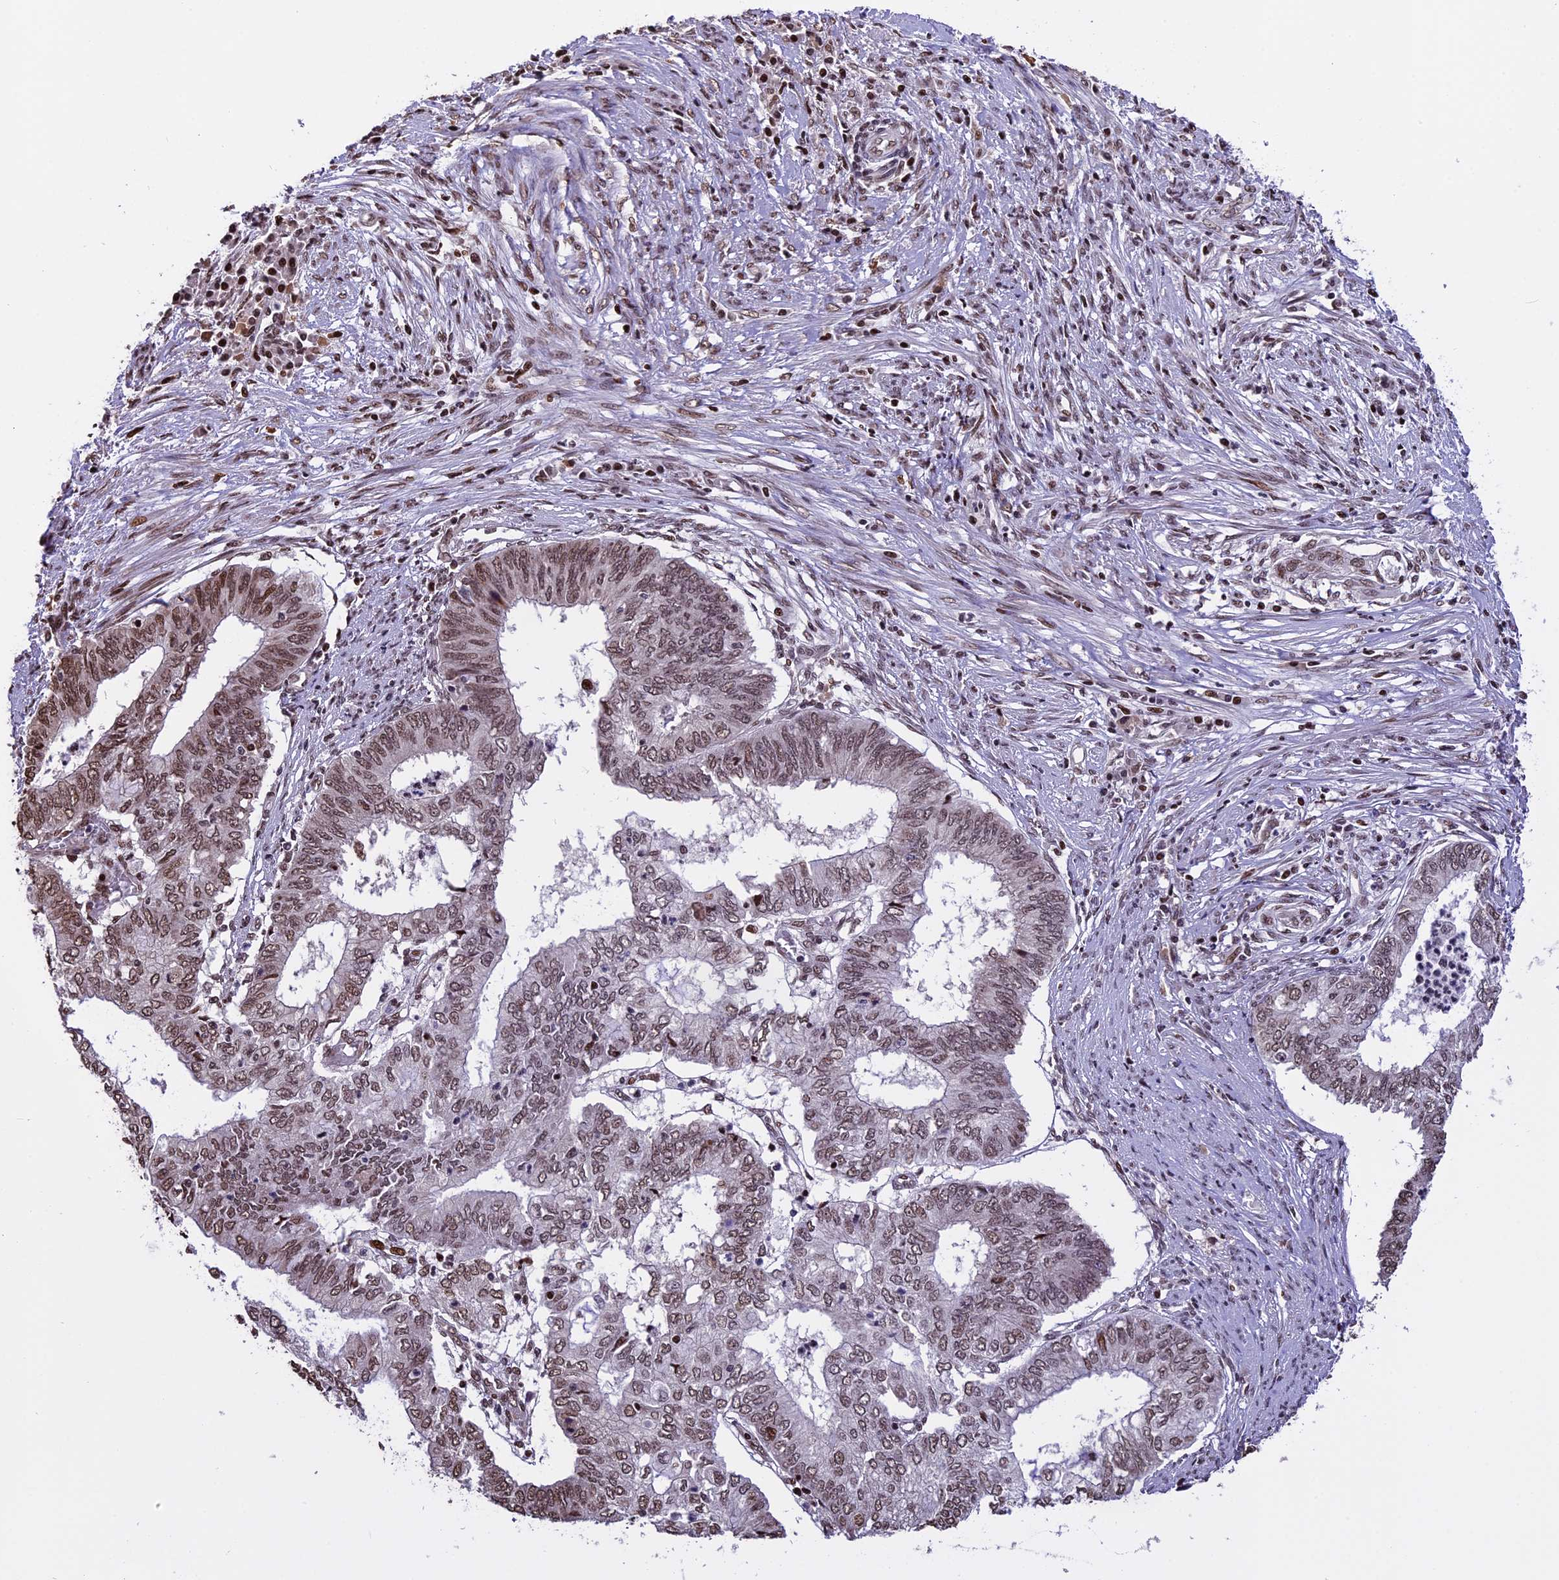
{"staining": {"intensity": "moderate", "quantity": ">75%", "location": "nuclear"}, "tissue": "endometrial cancer", "cell_type": "Tumor cells", "image_type": "cancer", "snomed": [{"axis": "morphology", "description": "Adenocarcinoma, NOS"}, {"axis": "topography", "description": "Endometrium"}], "caption": "Immunohistochemical staining of human adenocarcinoma (endometrial) reveals medium levels of moderate nuclear protein expression in approximately >75% of tumor cells.", "gene": "POLR3E", "patient": {"sex": "female", "age": 68}}